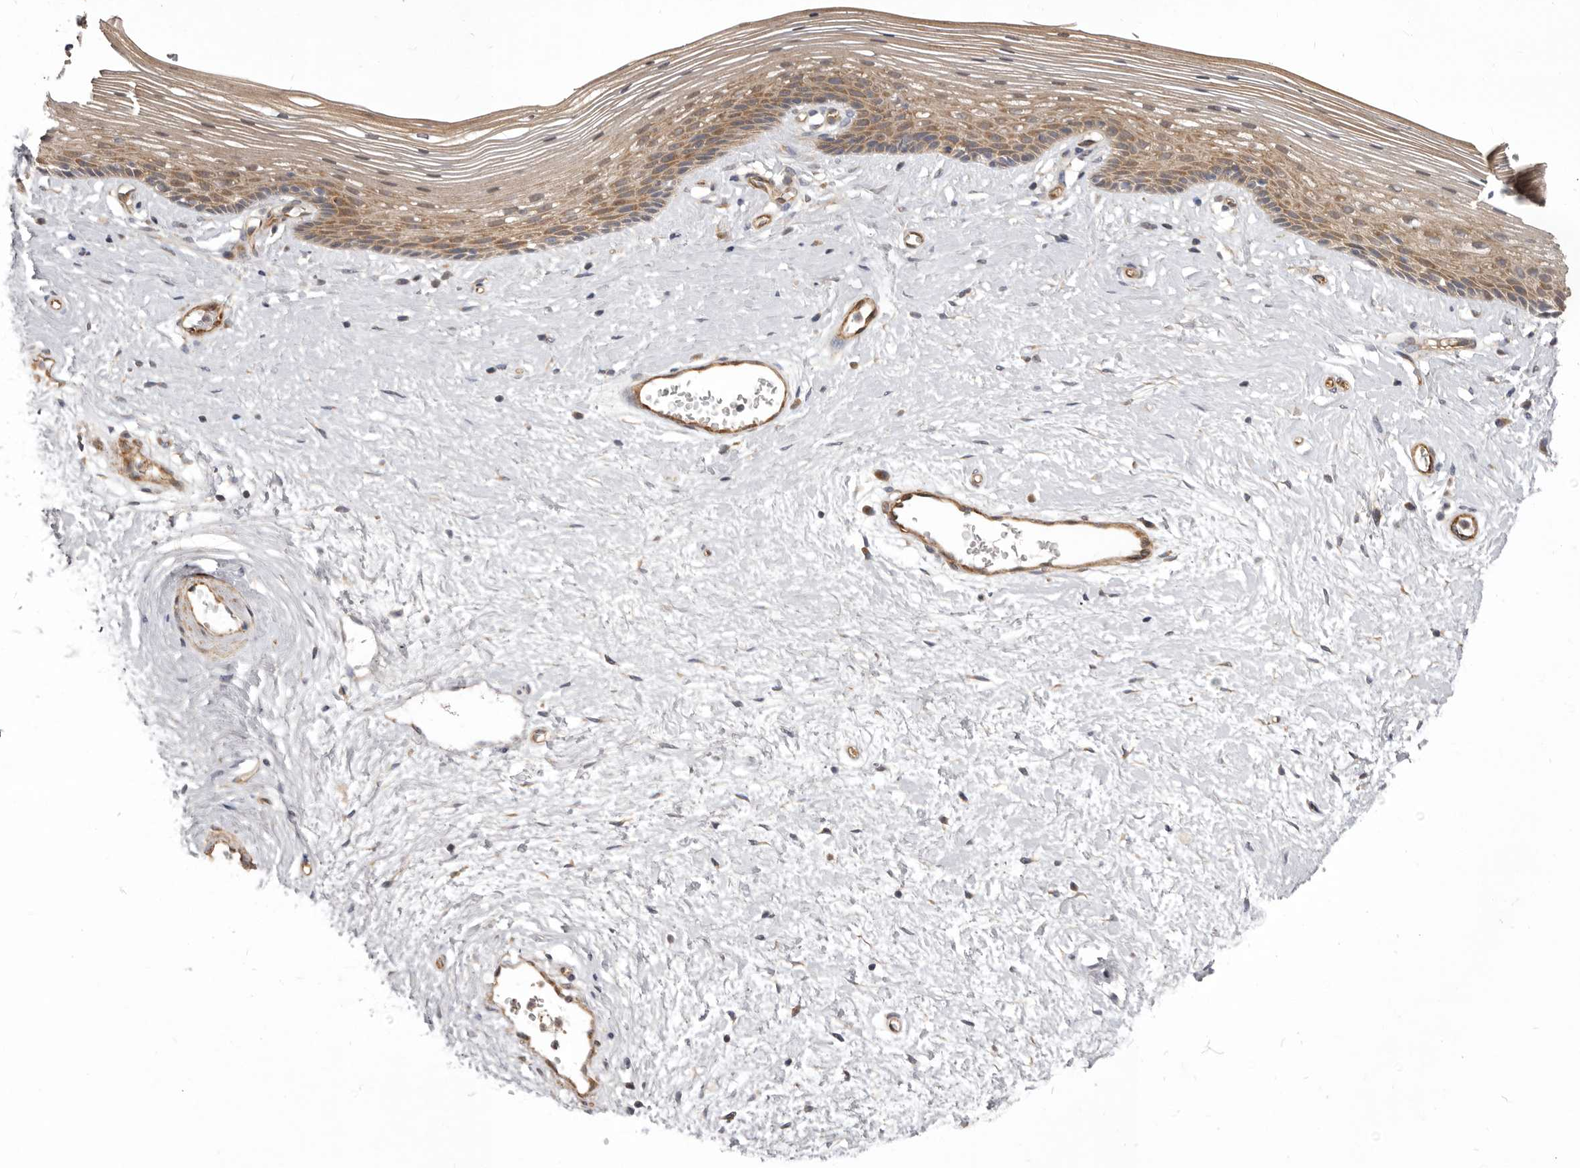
{"staining": {"intensity": "moderate", "quantity": ">75%", "location": "cytoplasmic/membranous"}, "tissue": "vagina", "cell_type": "Squamous epithelial cells", "image_type": "normal", "snomed": [{"axis": "morphology", "description": "Normal tissue, NOS"}, {"axis": "topography", "description": "Vagina"}], "caption": "Vagina stained with DAB (3,3'-diaminobenzidine) immunohistochemistry demonstrates medium levels of moderate cytoplasmic/membranous staining in approximately >75% of squamous epithelial cells. The staining was performed using DAB (3,3'-diaminobenzidine) to visualize the protein expression in brown, while the nuclei were stained in blue with hematoxylin (Magnification: 20x).", "gene": "VPS45", "patient": {"sex": "female", "age": 46}}